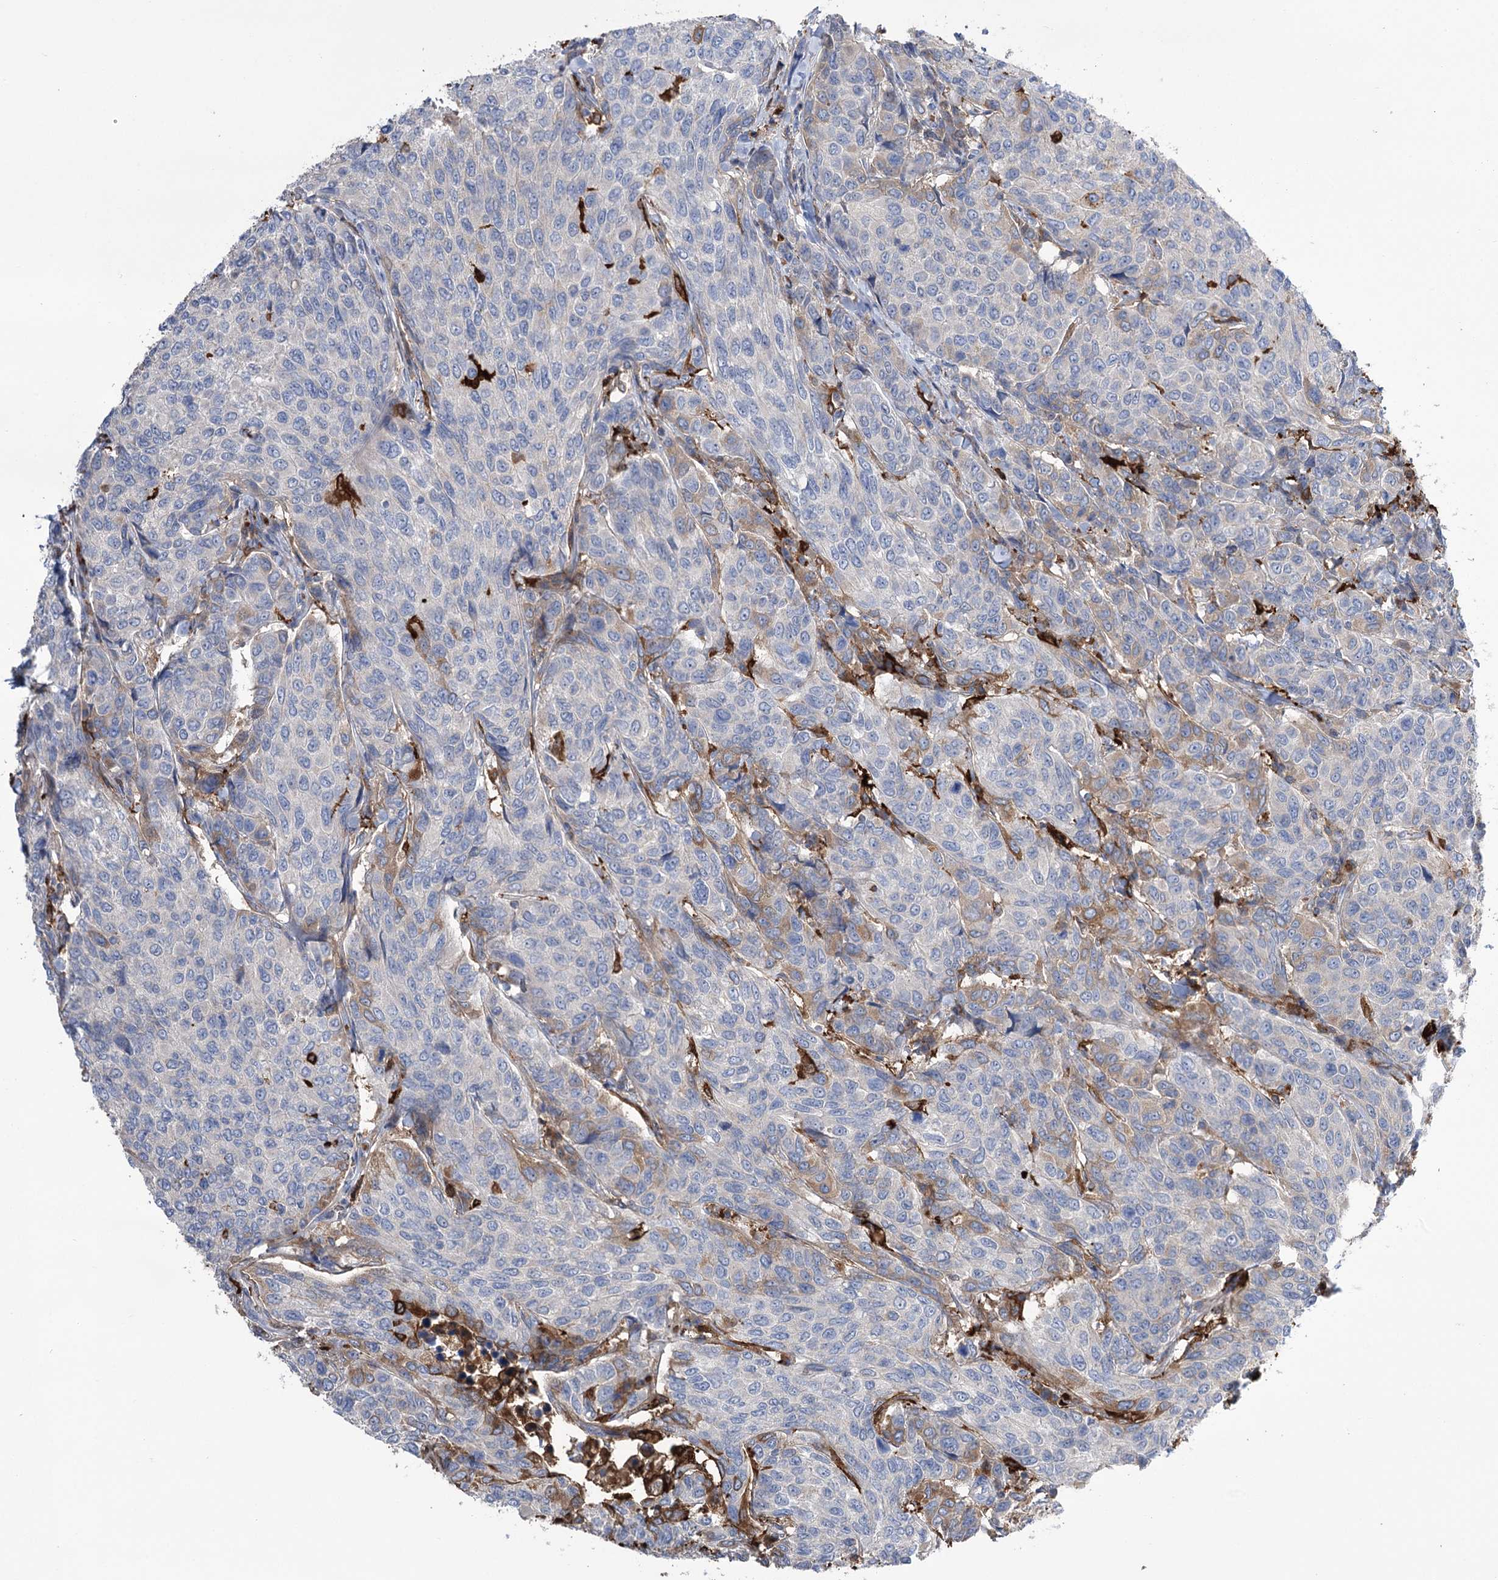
{"staining": {"intensity": "negative", "quantity": "none", "location": "none"}, "tissue": "breast cancer", "cell_type": "Tumor cells", "image_type": "cancer", "snomed": [{"axis": "morphology", "description": "Duct carcinoma"}, {"axis": "topography", "description": "Breast"}], "caption": "Immunohistochemical staining of breast intraductal carcinoma exhibits no significant staining in tumor cells. (DAB IHC with hematoxylin counter stain).", "gene": "ZNF622", "patient": {"sex": "female", "age": 55}}